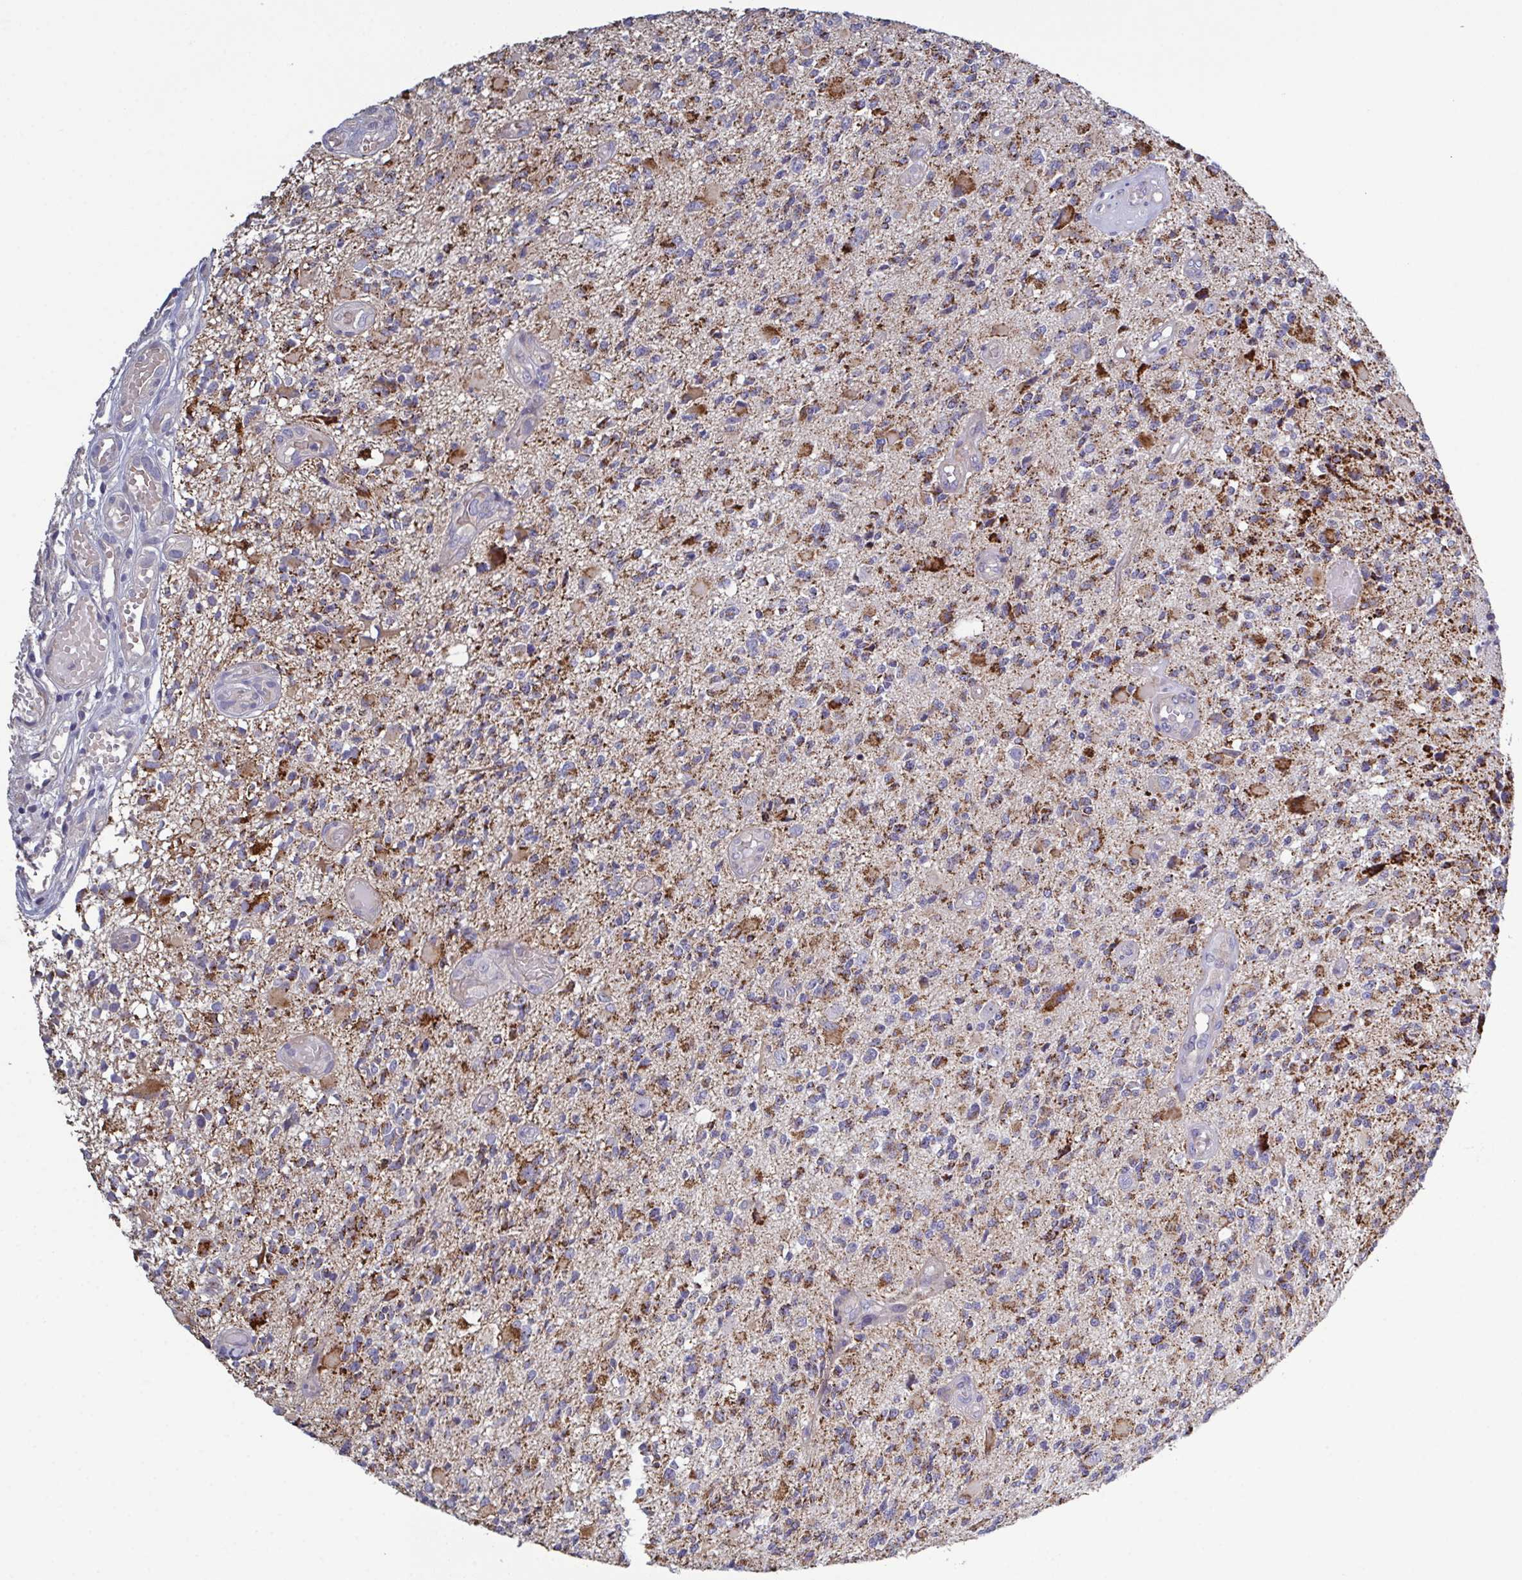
{"staining": {"intensity": "moderate", "quantity": ">75%", "location": "cytoplasmic/membranous"}, "tissue": "glioma", "cell_type": "Tumor cells", "image_type": "cancer", "snomed": [{"axis": "morphology", "description": "Glioma, malignant, High grade"}, {"axis": "topography", "description": "Brain"}], "caption": "Immunohistochemistry (IHC) micrograph of neoplastic tissue: malignant glioma (high-grade) stained using immunohistochemistry exhibits medium levels of moderate protein expression localized specifically in the cytoplasmic/membranous of tumor cells, appearing as a cytoplasmic/membranous brown color.", "gene": "GLDC", "patient": {"sex": "female", "age": 63}}